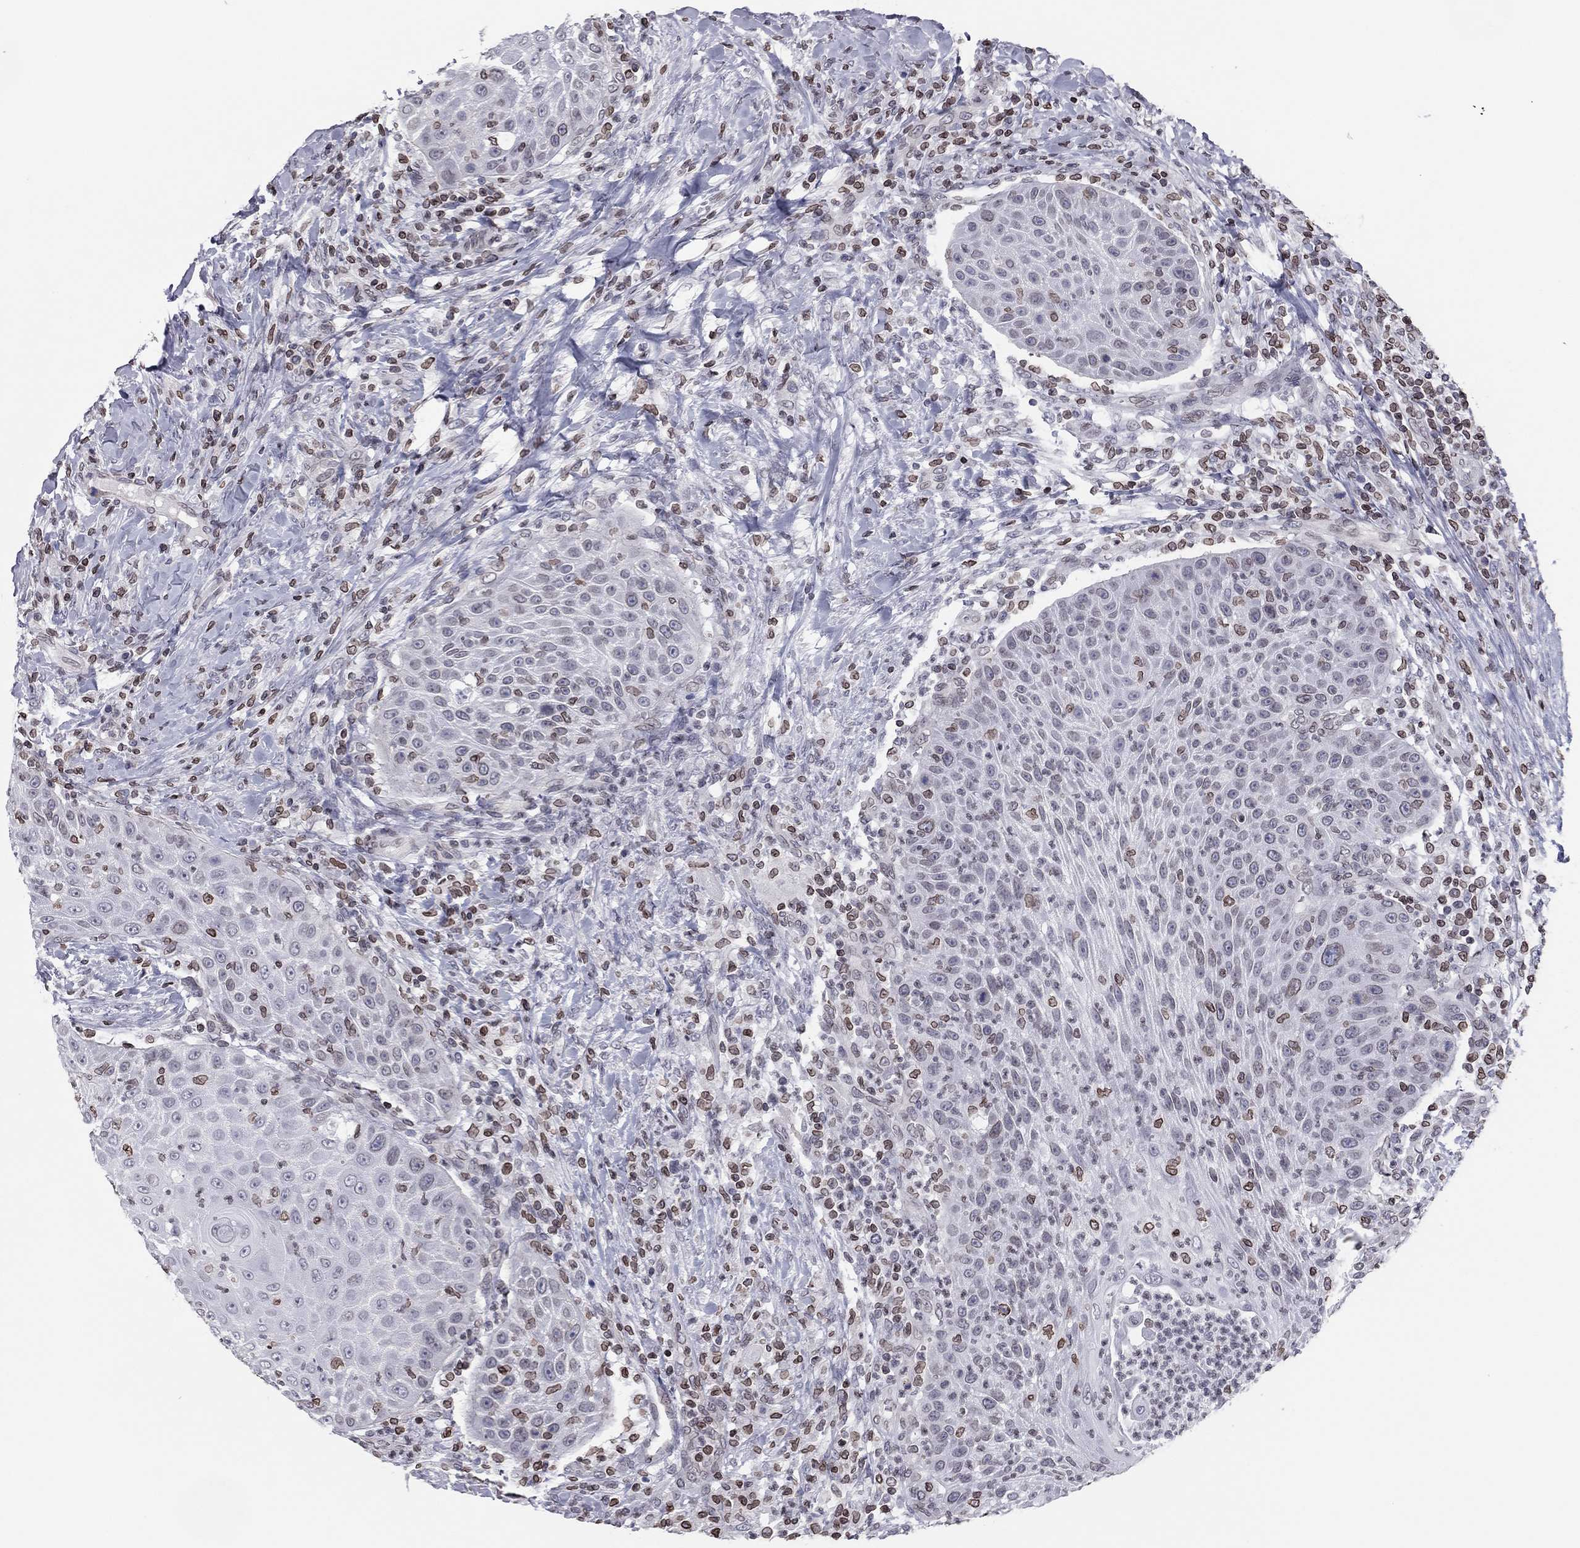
{"staining": {"intensity": "negative", "quantity": "none", "location": "none"}, "tissue": "head and neck cancer", "cell_type": "Tumor cells", "image_type": "cancer", "snomed": [{"axis": "morphology", "description": "Squamous cell carcinoma, NOS"}, {"axis": "topography", "description": "Head-Neck"}], "caption": "A high-resolution micrograph shows immunohistochemistry (IHC) staining of head and neck squamous cell carcinoma, which exhibits no significant staining in tumor cells.", "gene": "ESPL1", "patient": {"sex": "male", "age": 69}}